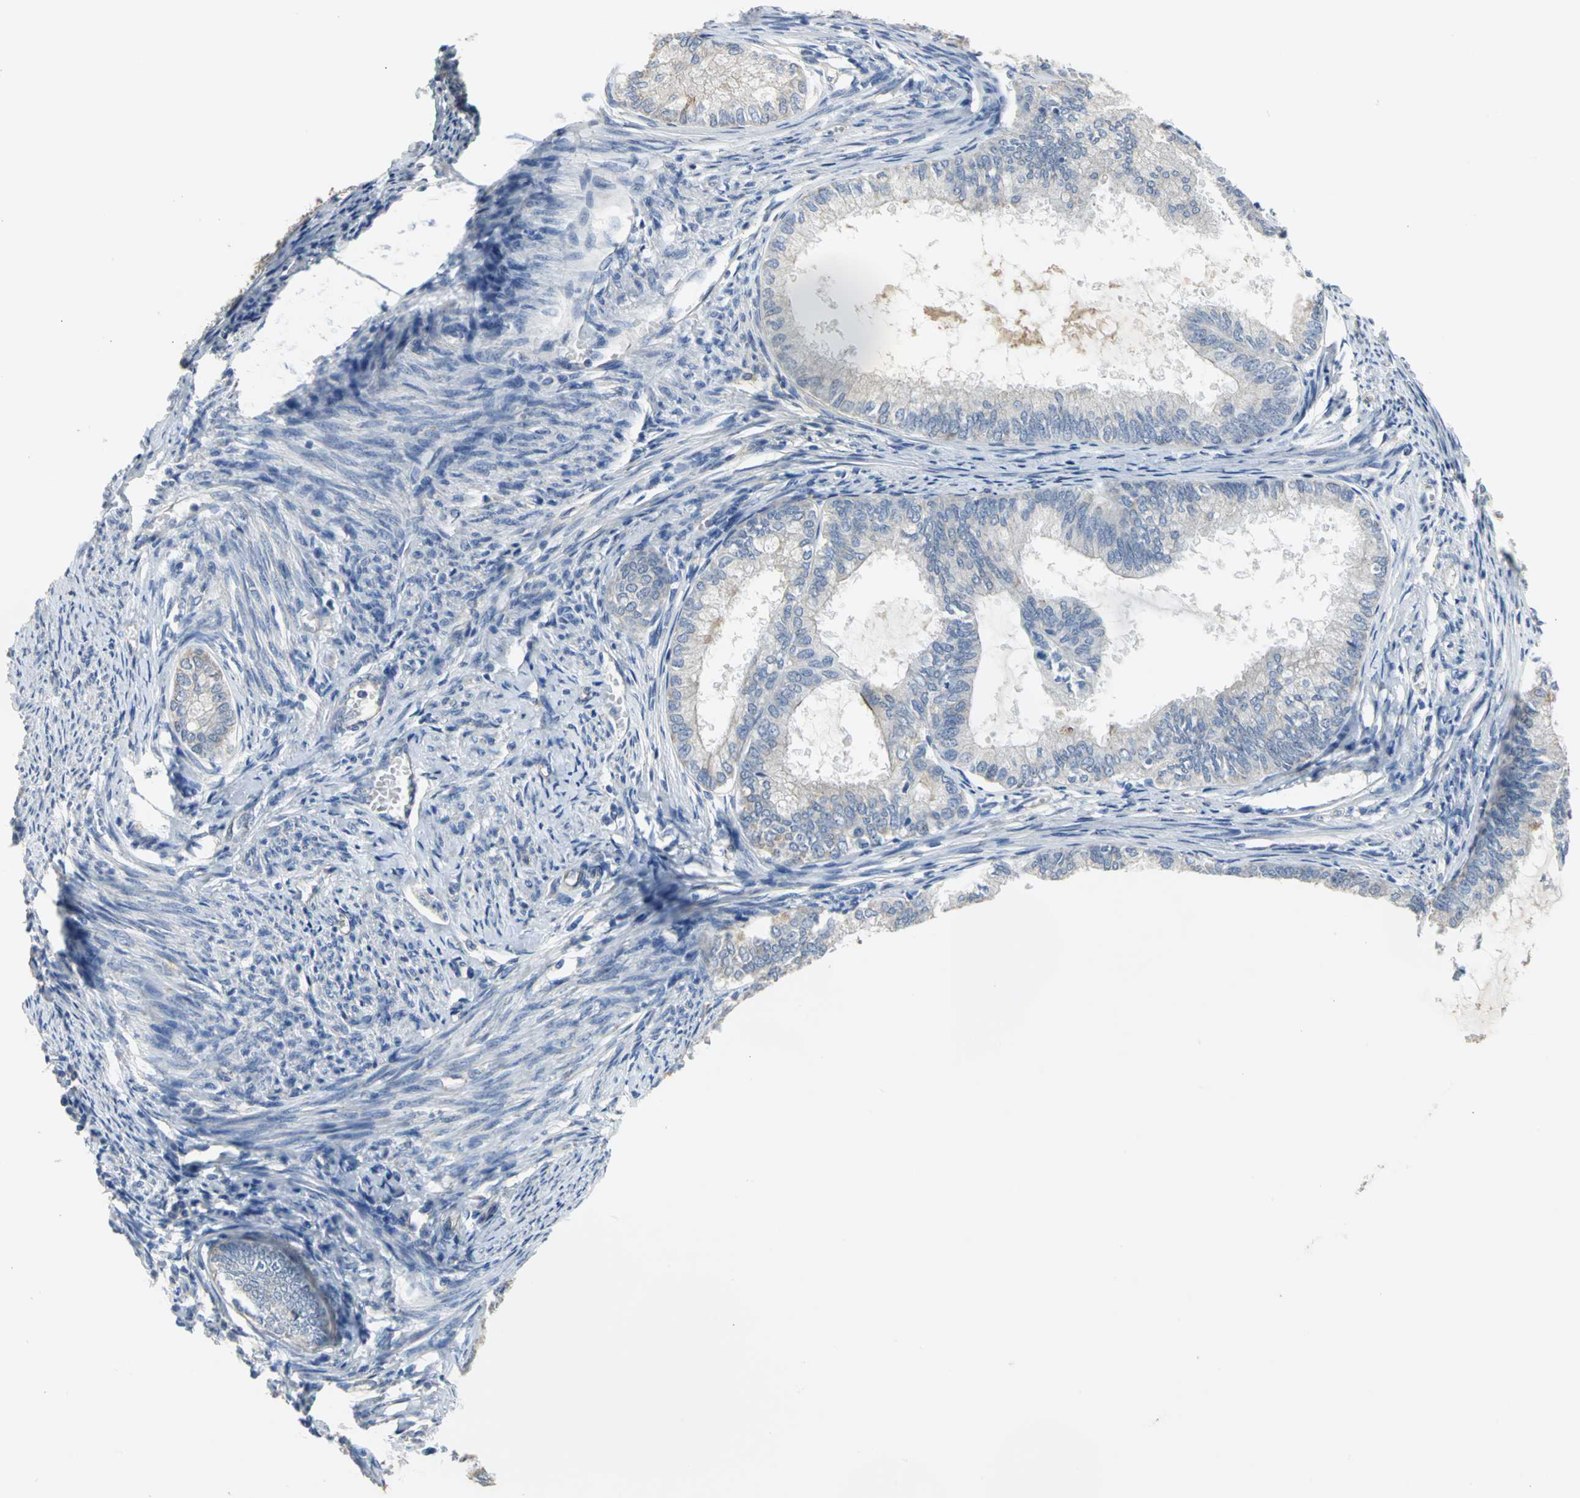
{"staining": {"intensity": "moderate", "quantity": "<25%", "location": "cytoplasmic/membranous"}, "tissue": "endometrial cancer", "cell_type": "Tumor cells", "image_type": "cancer", "snomed": [{"axis": "morphology", "description": "Adenocarcinoma, NOS"}, {"axis": "topography", "description": "Endometrium"}], "caption": "DAB (3,3'-diaminobenzidine) immunohistochemical staining of human endometrial cancer demonstrates moderate cytoplasmic/membranous protein staining in approximately <25% of tumor cells.", "gene": "HTR1F", "patient": {"sex": "female", "age": 86}}